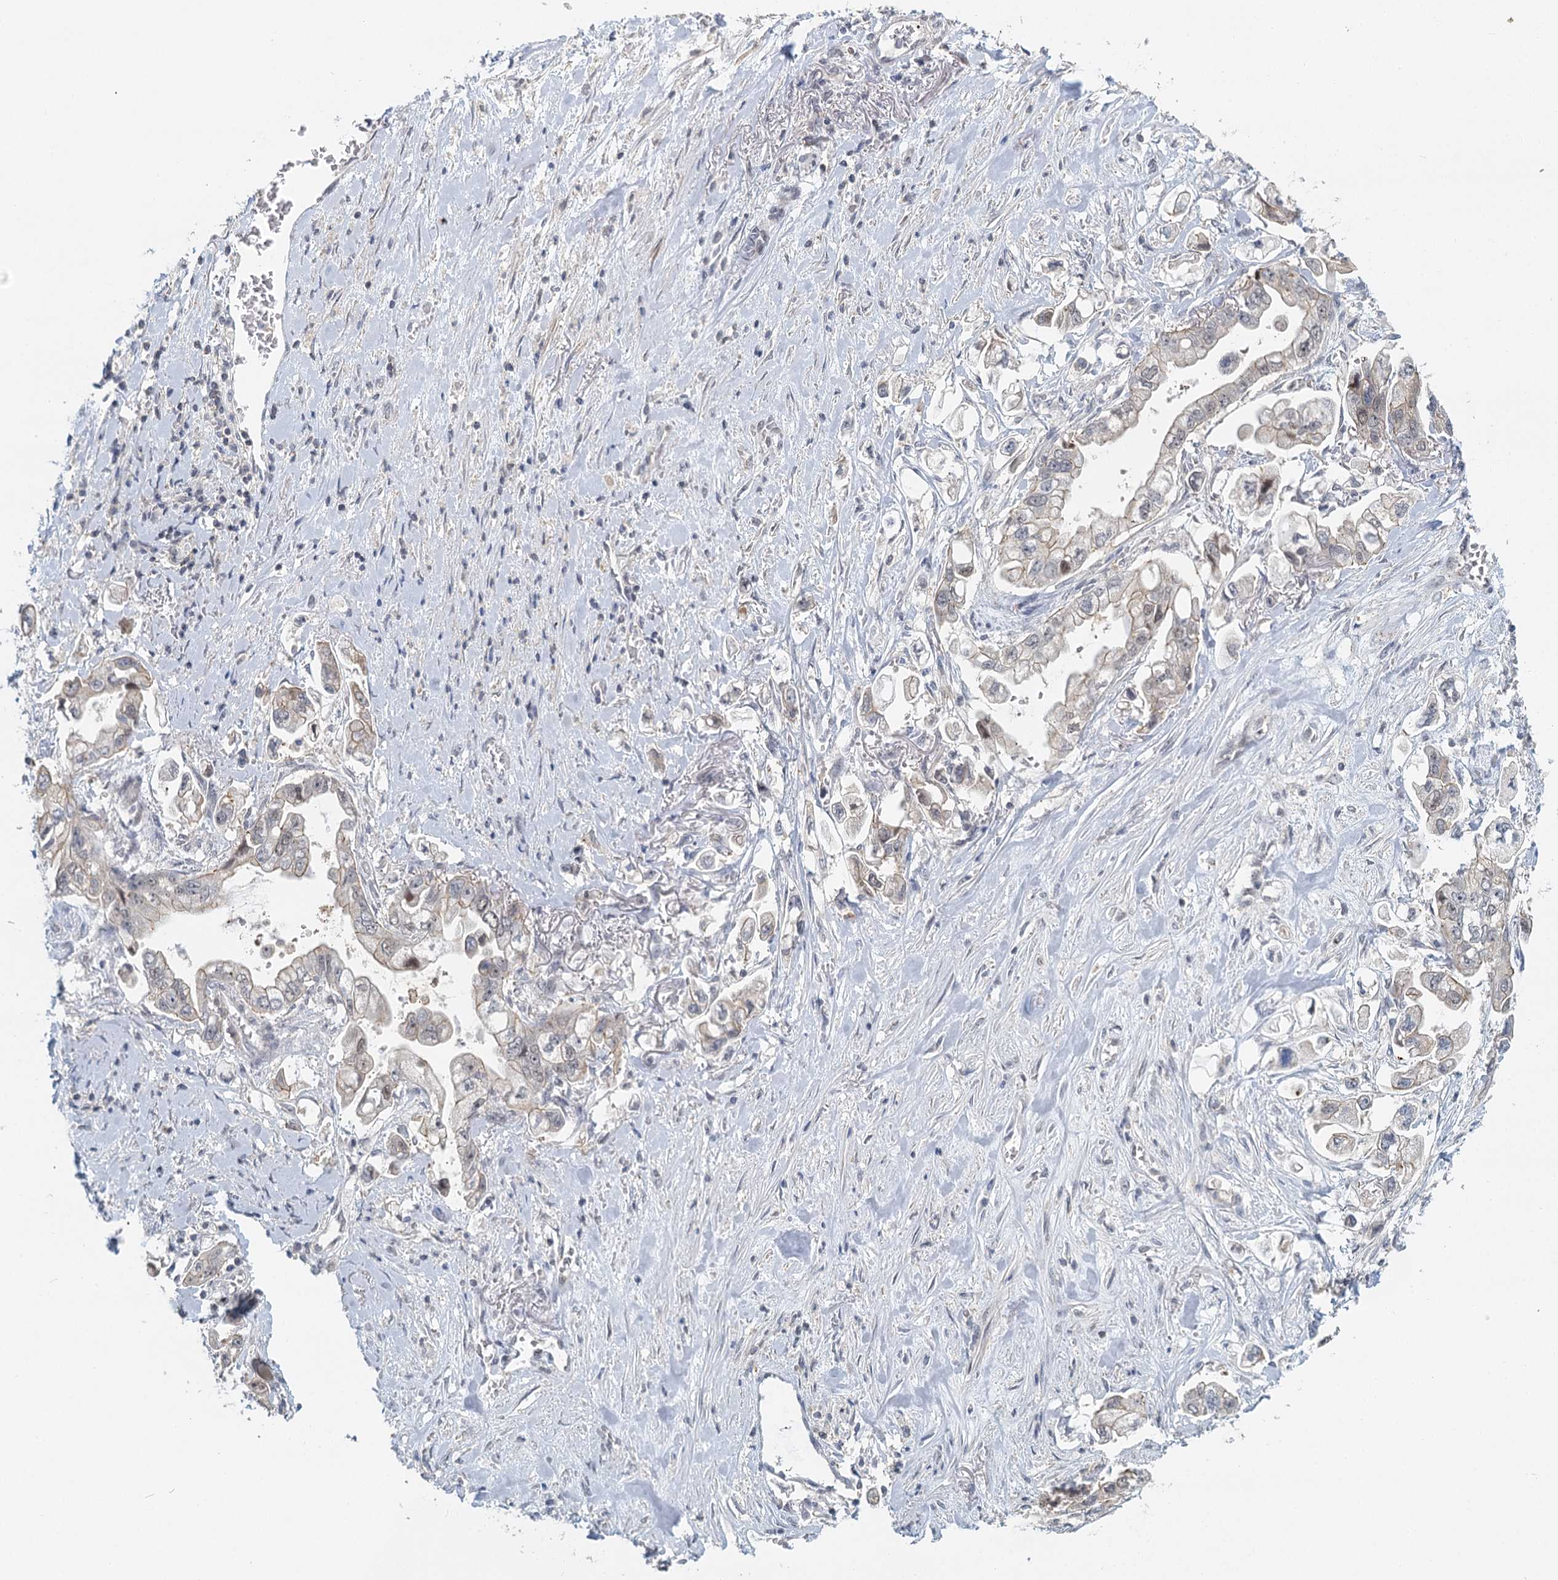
{"staining": {"intensity": "negative", "quantity": "none", "location": "none"}, "tissue": "stomach cancer", "cell_type": "Tumor cells", "image_type": "cancer", "snomed": [{"axis": "morphology", "description": "Adenocarcinoma, NOS"}, {"axis": "topography", "description": "Stomach"}], "caption": "This histopathology image is of adenocarcinoma (stomach) stained with immunohistochemistry to label a protein in brown with the nuclei are counter-stained blue. There is no staining in tumor cells.", "gene": "GPATCH11", "patient": {"sex": "male", "age": 62}}